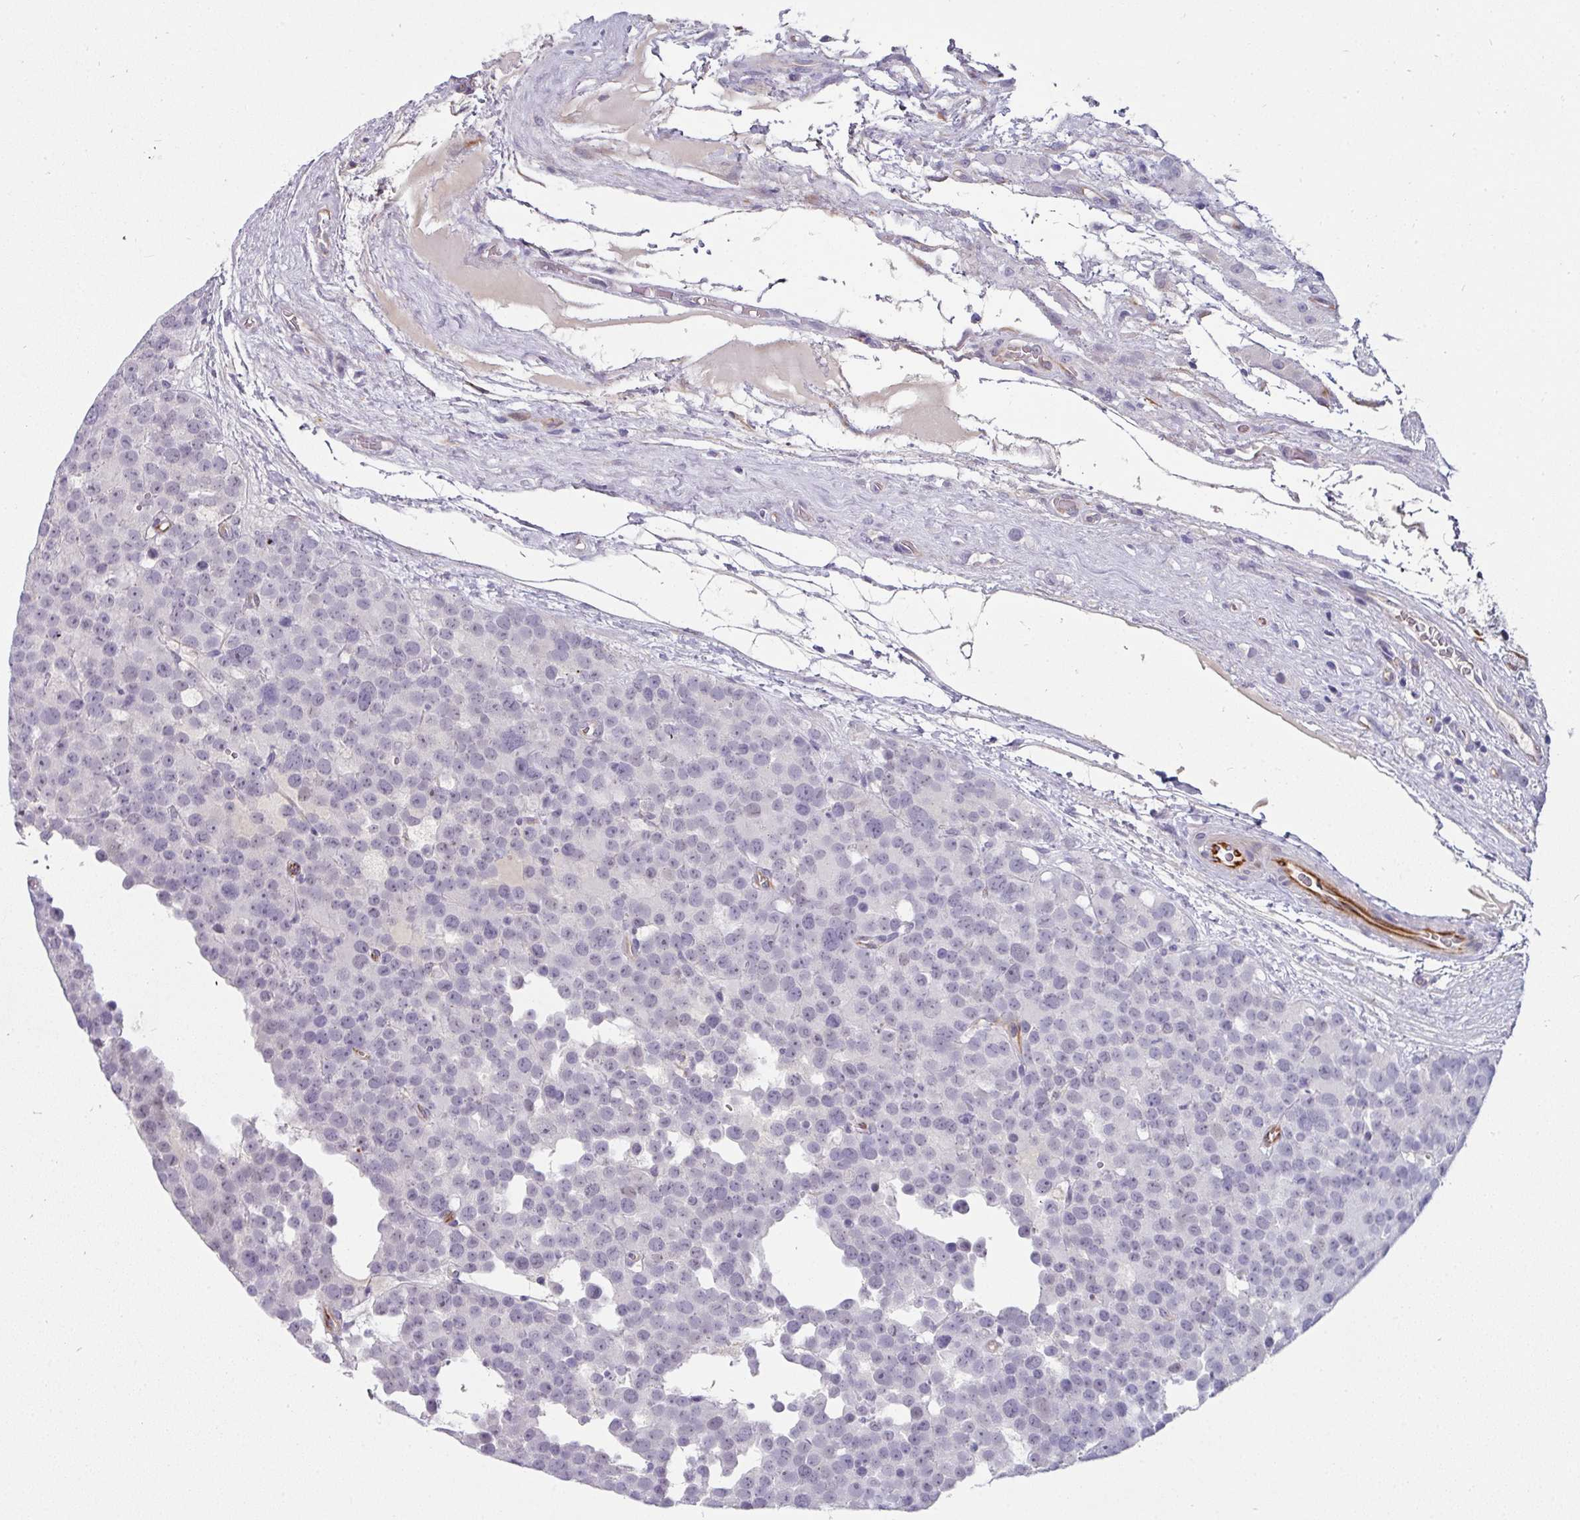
{"staining": {"intensity": "negative", "quantity": "none", "location": "none"}, "tissue": "testis cancer", "cell_type": "Tumor cells", "image_type": "cancer", "snomed": [{"axis": "morphology", "description": "Seminoma, NOS"}, {"axis": "topography", "description": "Testis"}], "caption": "A histopathology image of human testis cancer (seminoma) is negative for staining in tumor cells.", "gene": "EYA3", "patient": {"sex": "male", "age": 71}}